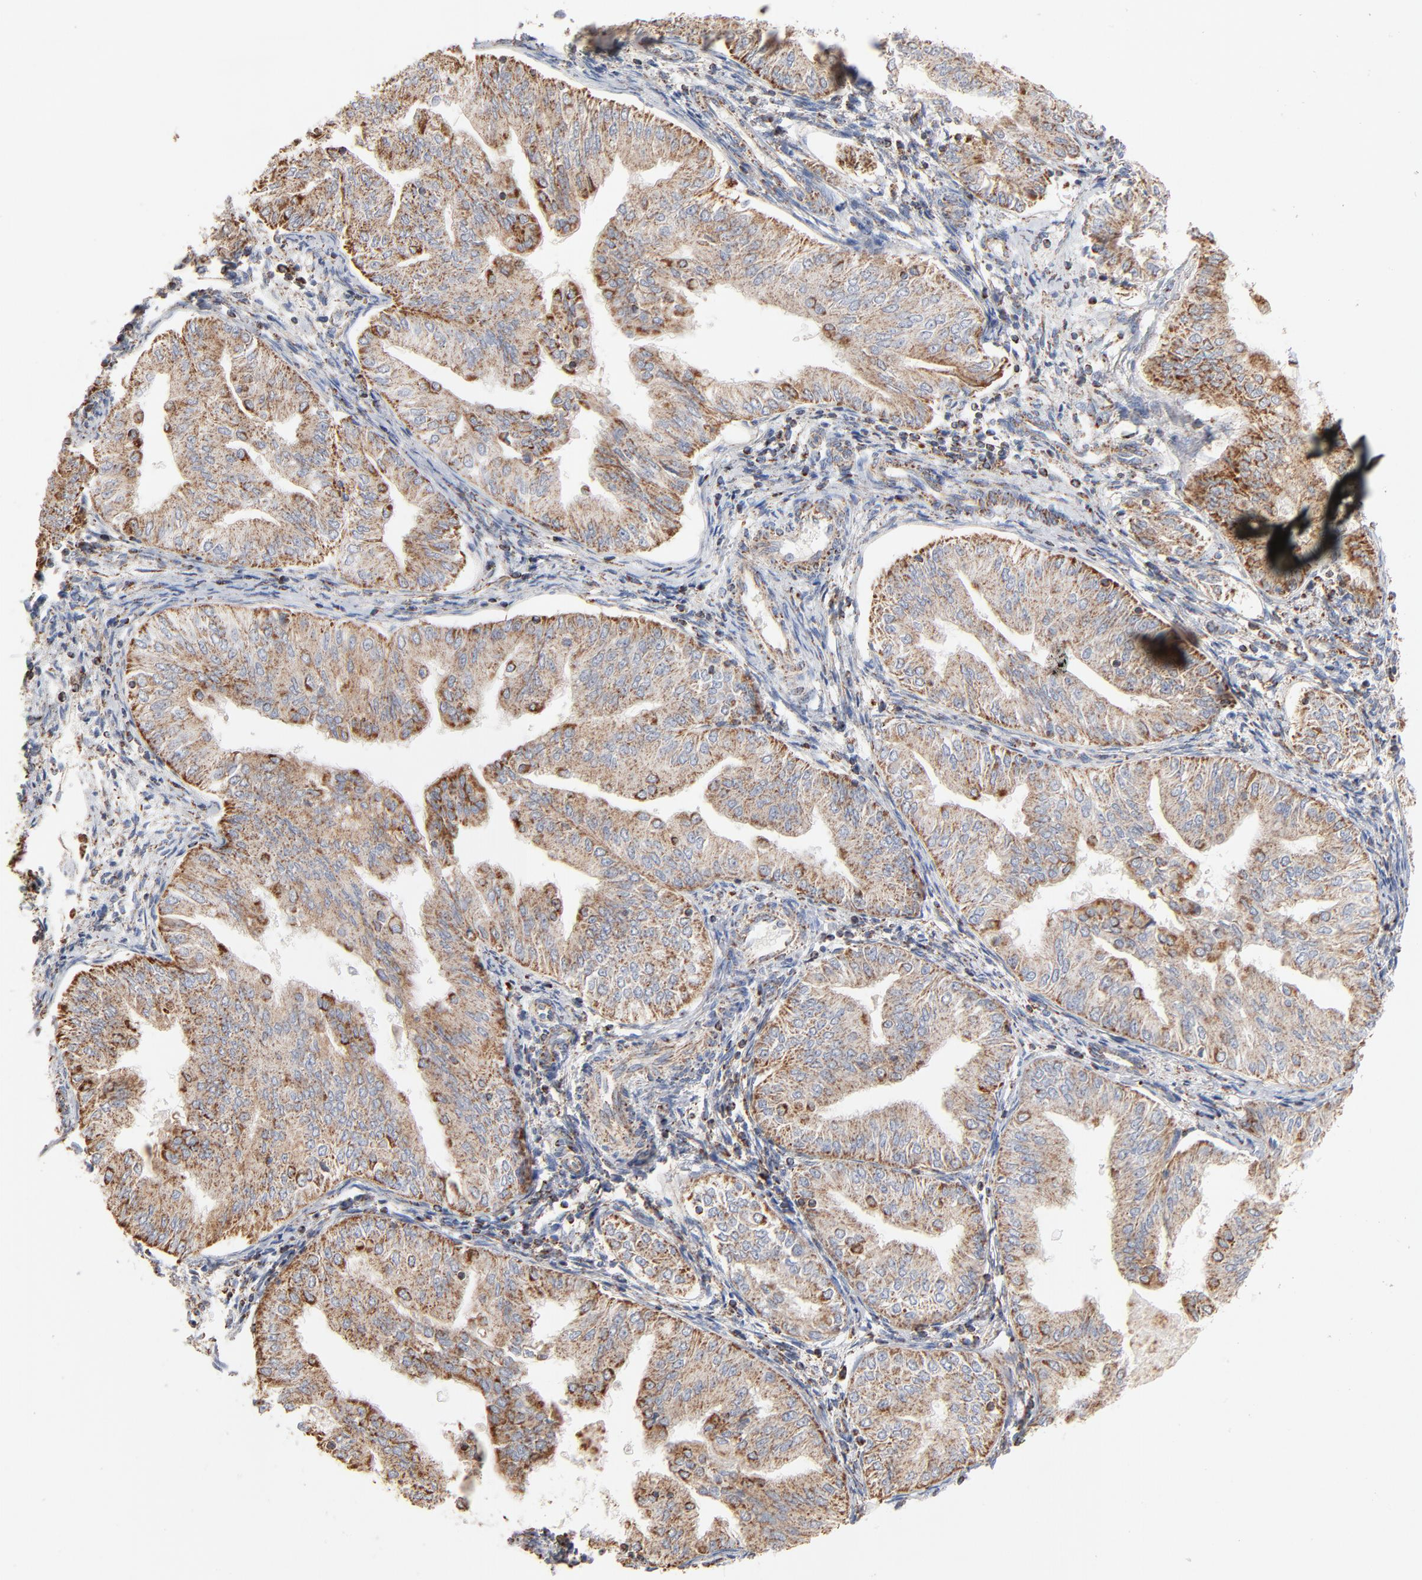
{"staining": {"intensity": "strong", "quantity": ">75%", "location": "cytoplasmic/membranous"}, "tissue": "endometrial cancer", "cell_type": "Tumor cells", "image_type": "cancer", "snomed": [{"axis": "morphology", "description": "Adenocarcinoma, NOS"}, {"axis": "topography", "description": "Endometrium"}], "caption": "IHC of endometrial adenocarcinoma reveals high levels of strong cytoplasmic/membranous staining in about >75% of tumor cells.", "gene": "UQCRC1", "patient": {"sex": "female", "age": 53}}